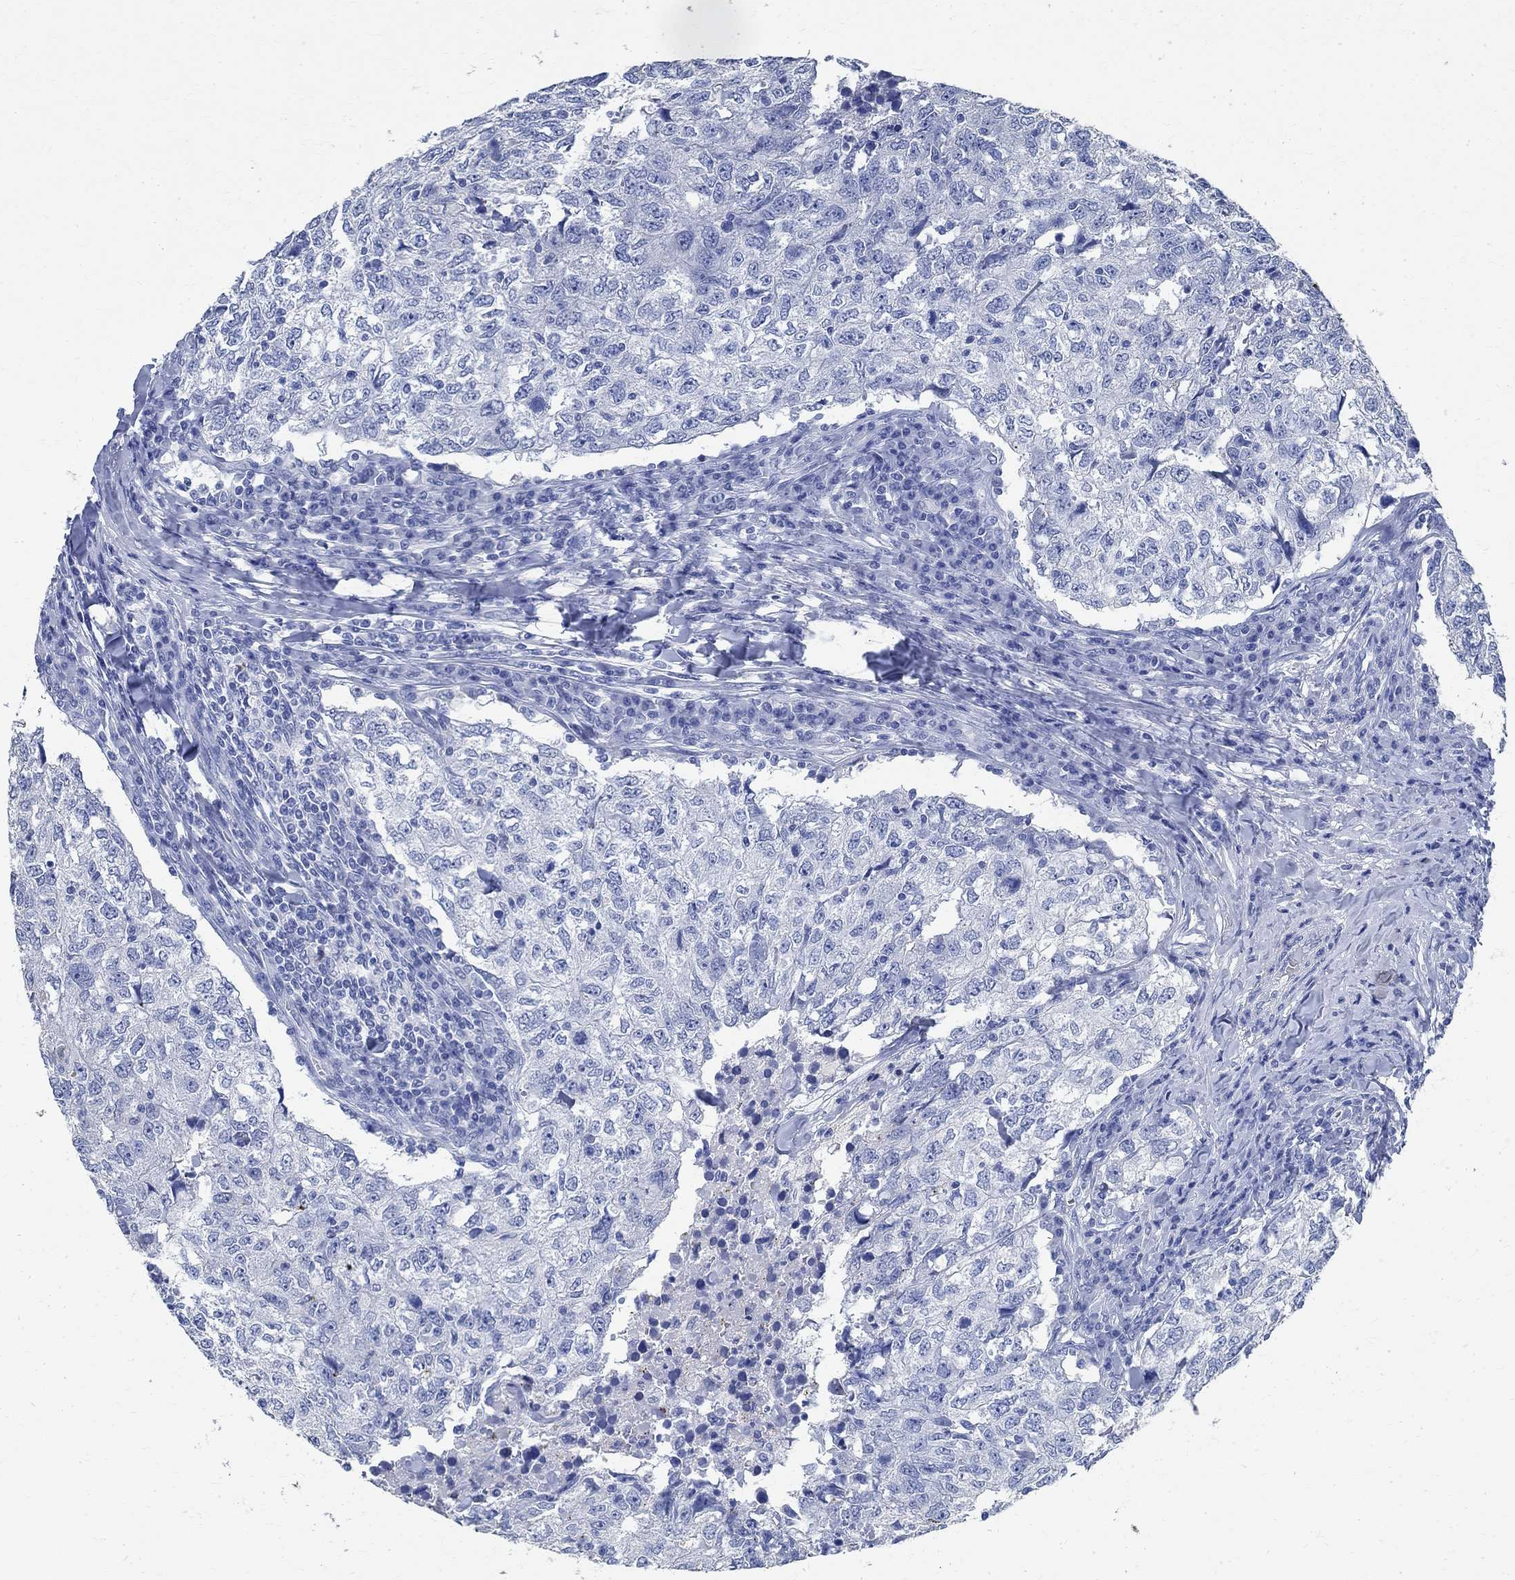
{"staining": {"intensity": "negative", "quantity": "none", "location": "none"}, "tissue": "breast cancer", "cell_type": "Tumor cells", "image_type": "cancer", "snomed": [{"axis": "morphology", "description": "Duct carcinoma"}, {"axis": "topography", "description": "Breast"}], "caption": "Photomicrograph shows no significant protein staining in tumor cells of breast cancer (intraductal carcinoma).", "gene": "TMEM221", "patient": {"sex": "female", "age": 30}}